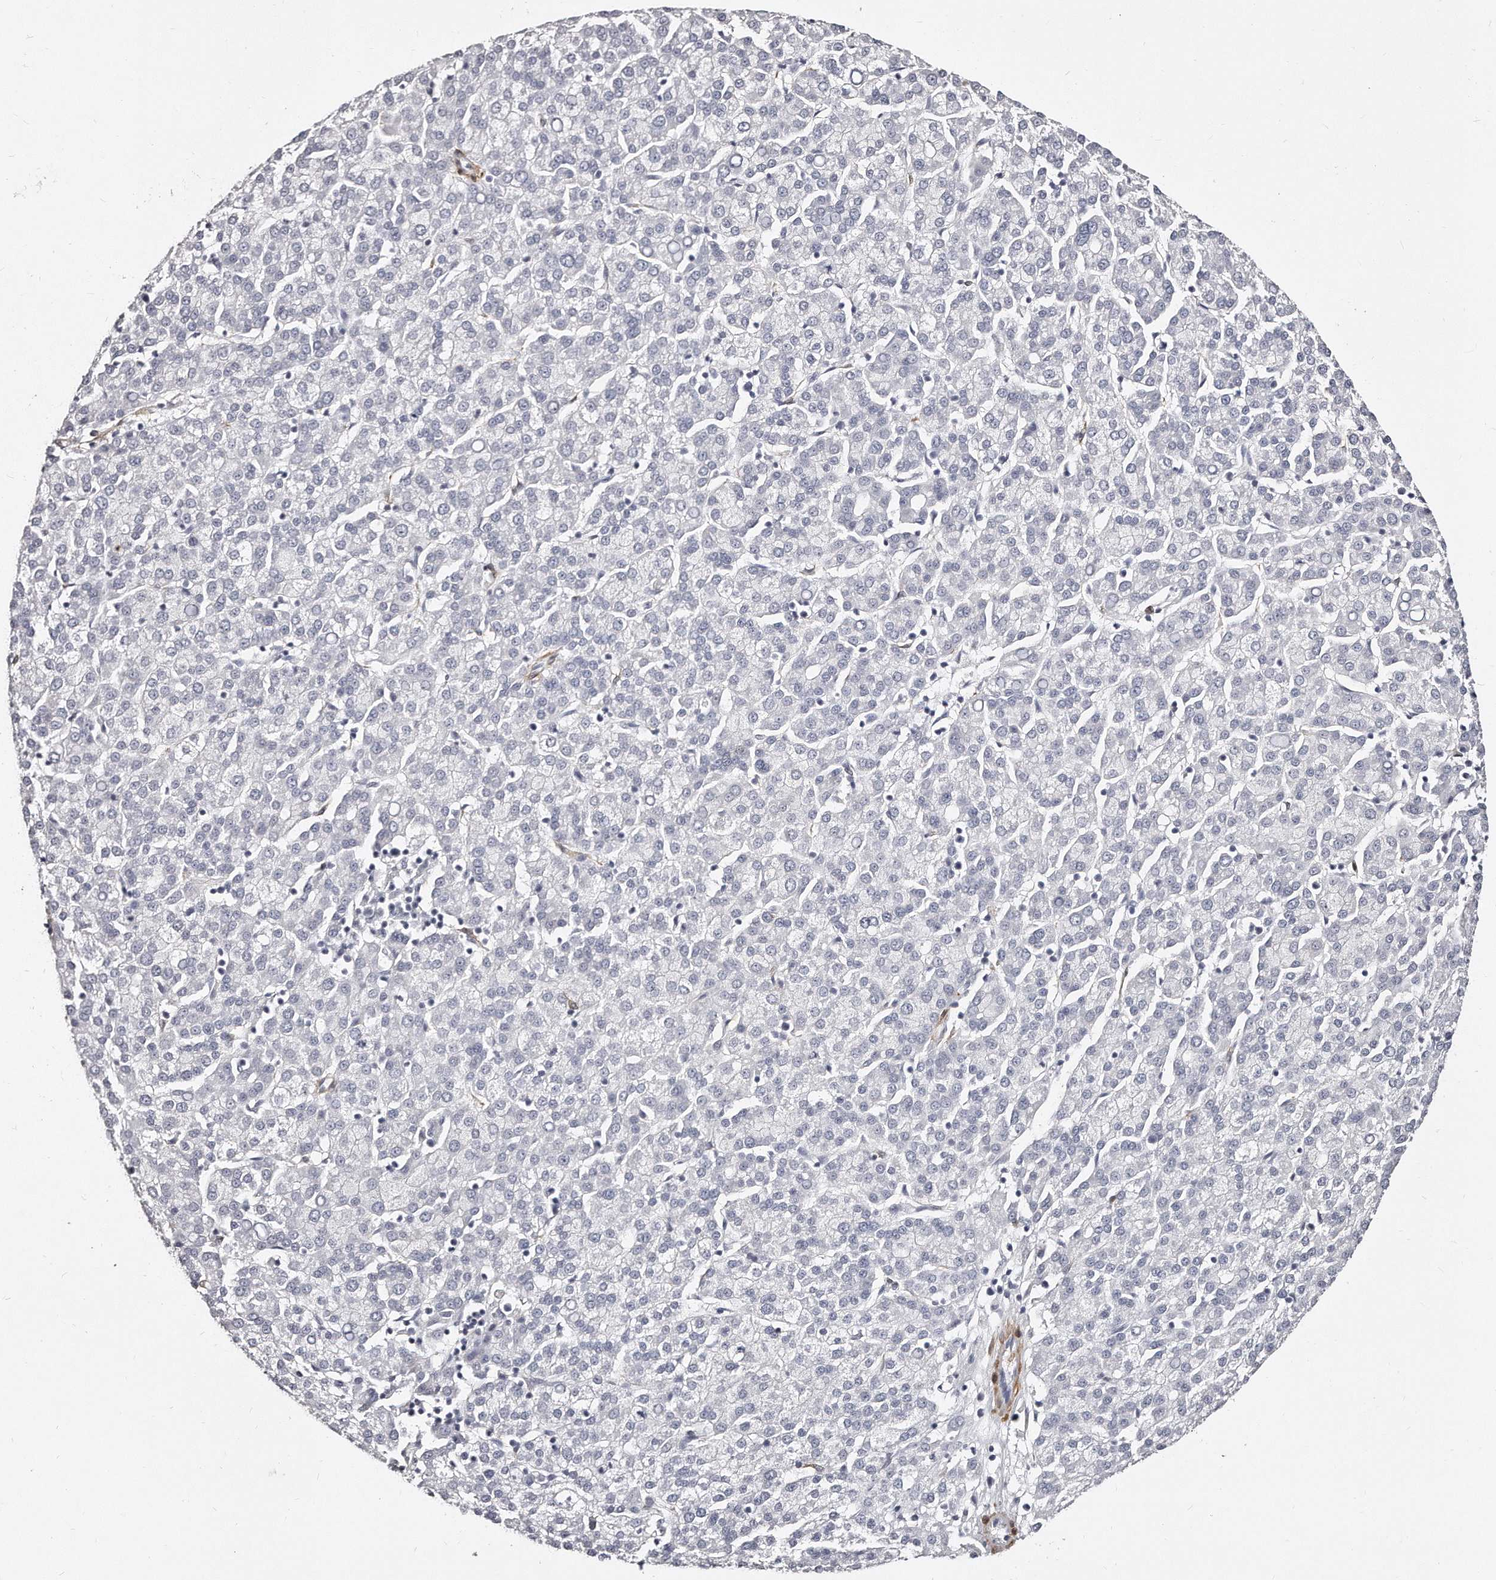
{"staining": {"intensity": "negative", "quantity": "none", "location": "none"}, "tissue": "liver cancer", "cell_type": "Tumor cells", "image_type": "cancer", "snomed": [{"axis": "morphology", "description": "Carcinoma, Hepatocellular, NOS"}, {"axis": "topography", "description": "Liver"}], "caption": "IHC photomicrograph of human liver cancer (hepatocellular carcinoma) stained for a protein (brown), which reveals no expression in tumor cells.", "gene": "LMOD1", "patient": {"sex": "female", "age": 58}}